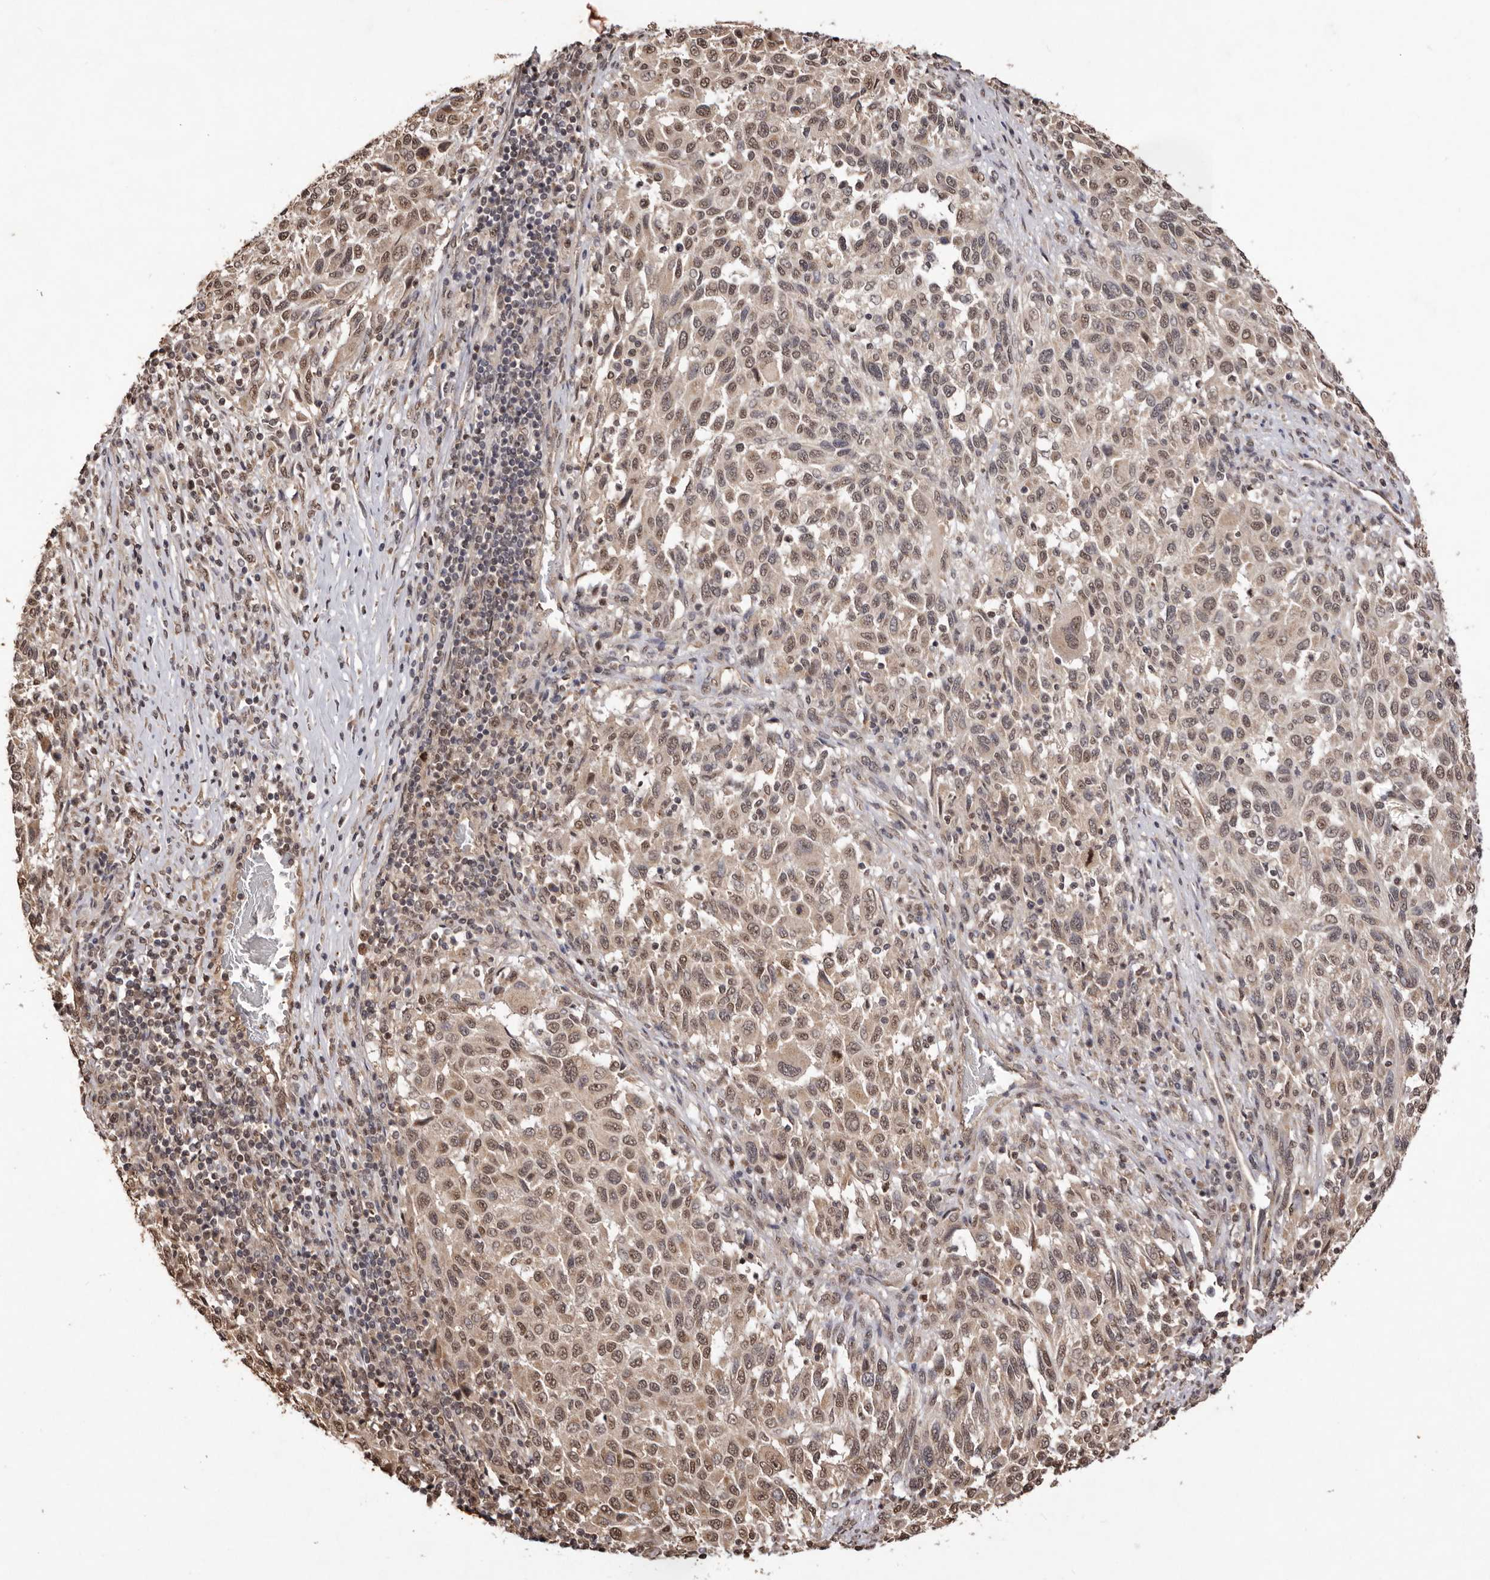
{"staining": {"intensity": "weak", "quantity": ">75%", "location": "cytoplasmic/membranous,nuclear"}, "tissue": "melanoma", "cell_type": "Tumor cells", "image_type": "cancer", "snomed": [{"axis": "morphology", "description": "Malignant melanoma, Metastatic site"}, {"axis": "topography", "description": "Lymph node"}], "caption": "Protein analysis of malignant melanoma (metastatic site) tissue reveals weak cytoplasmic/membranous and nuclear expression in approximately >75% of tumor cells. (Stains: DAB (3,3'-diaminobenzidine) in brown, nuclei in blue, Microscopy: brightfield microscopy at high magnification).", "gene": "NOTCH1", "patient": {"sex": "male", "age": 61}}